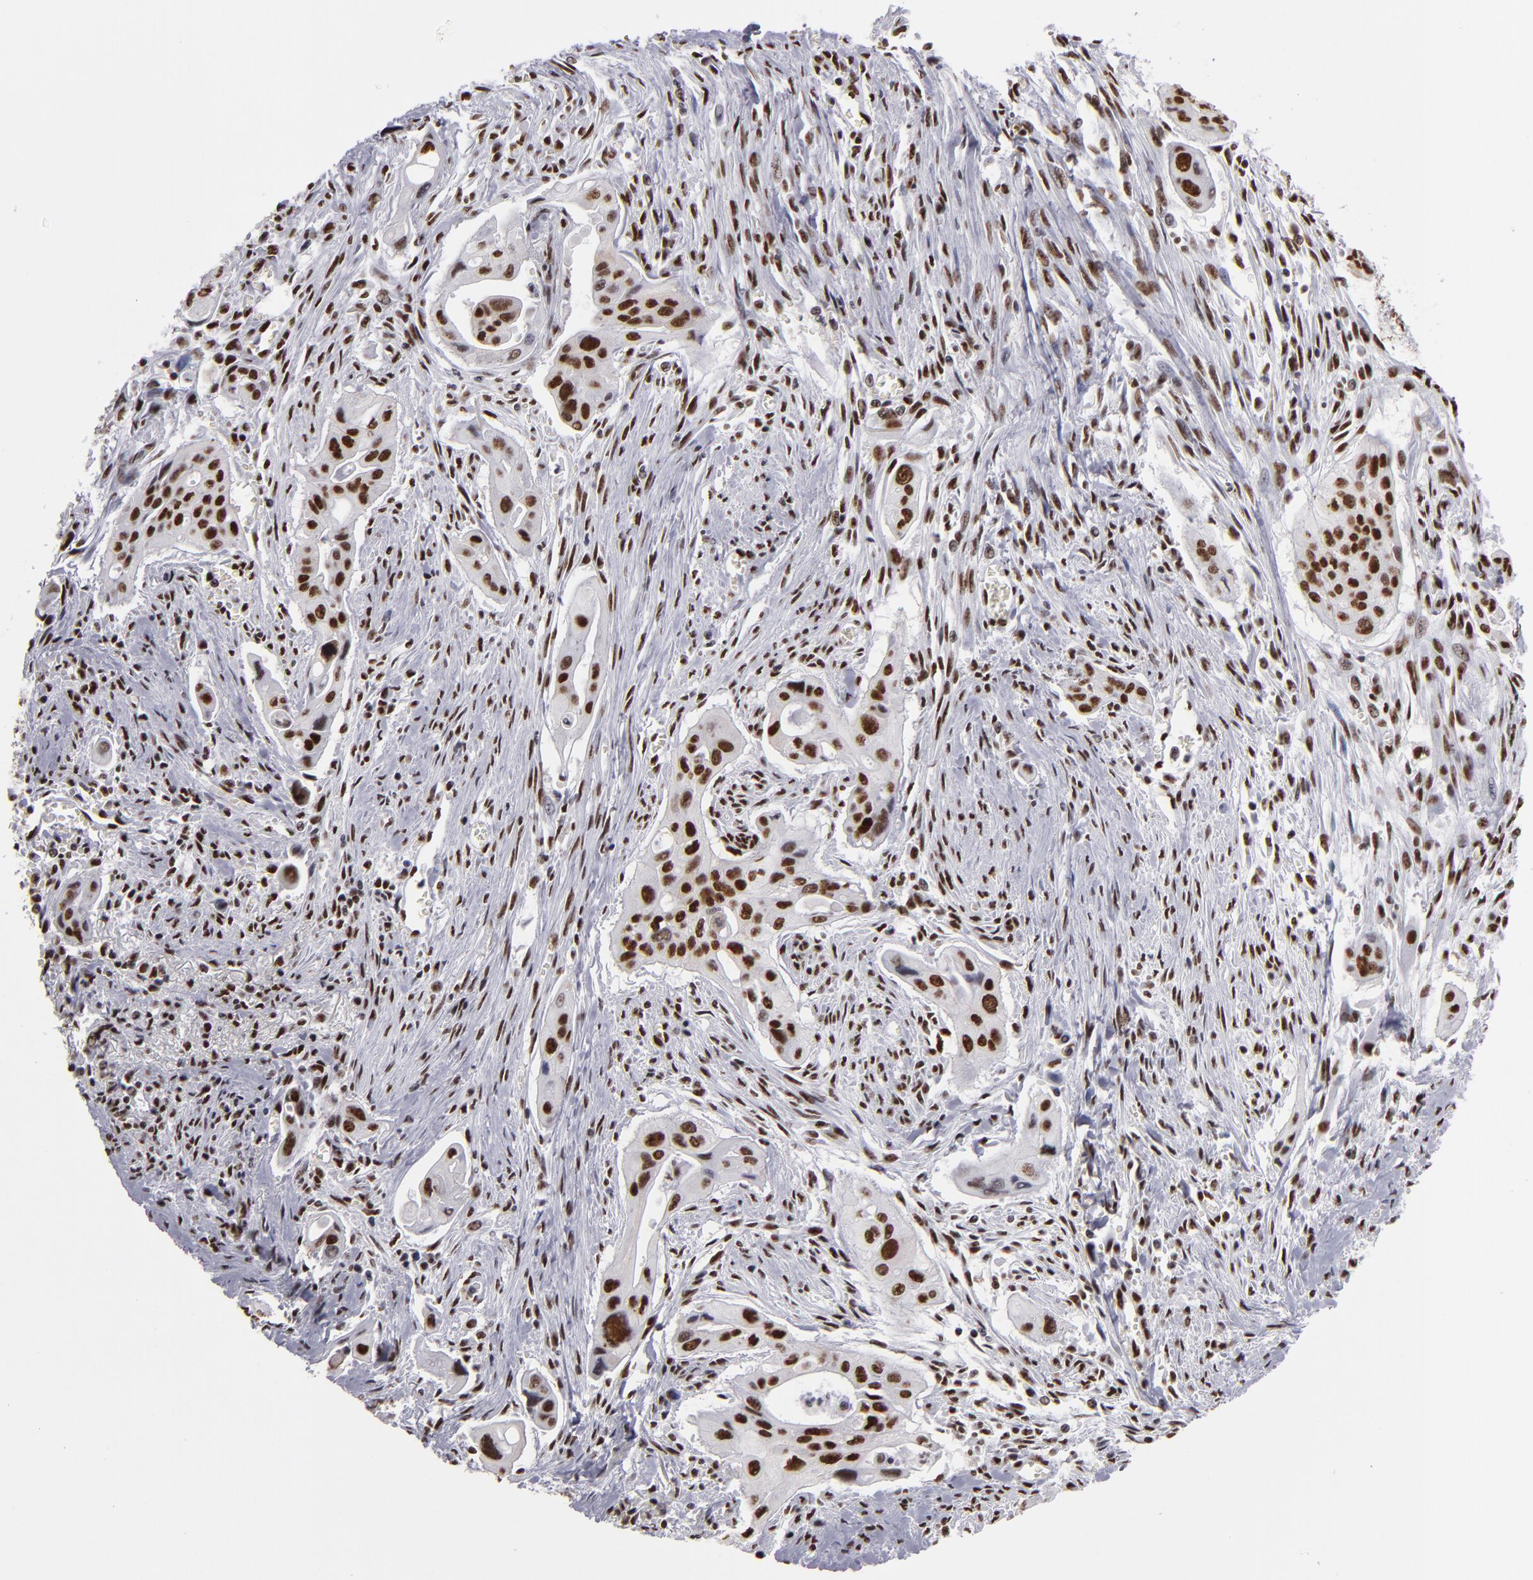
{"staining": {"intensity": "strong", "quantity": ">75%", "location": "nuclear"}, "tissue": "pancreatic cancer", "cell_type": "Tumor cells", "image_type": "cancer", "snomed": [{"axis": "morphology", "description": "Adenocarcinoma, NOS"}, {"axis": "topography", "description": "Pancreas"}], "caption": "The photomicrograph demonstrates staining of adenocarcinoma (pancreatic), revealing strong nuclear protein positivity (brown color) within tumor cells. Ihc stains the protein in brown and the nuclei are stained blue.", "gene": "MRE11", "patient": {"sex": "male", "age": 77}}